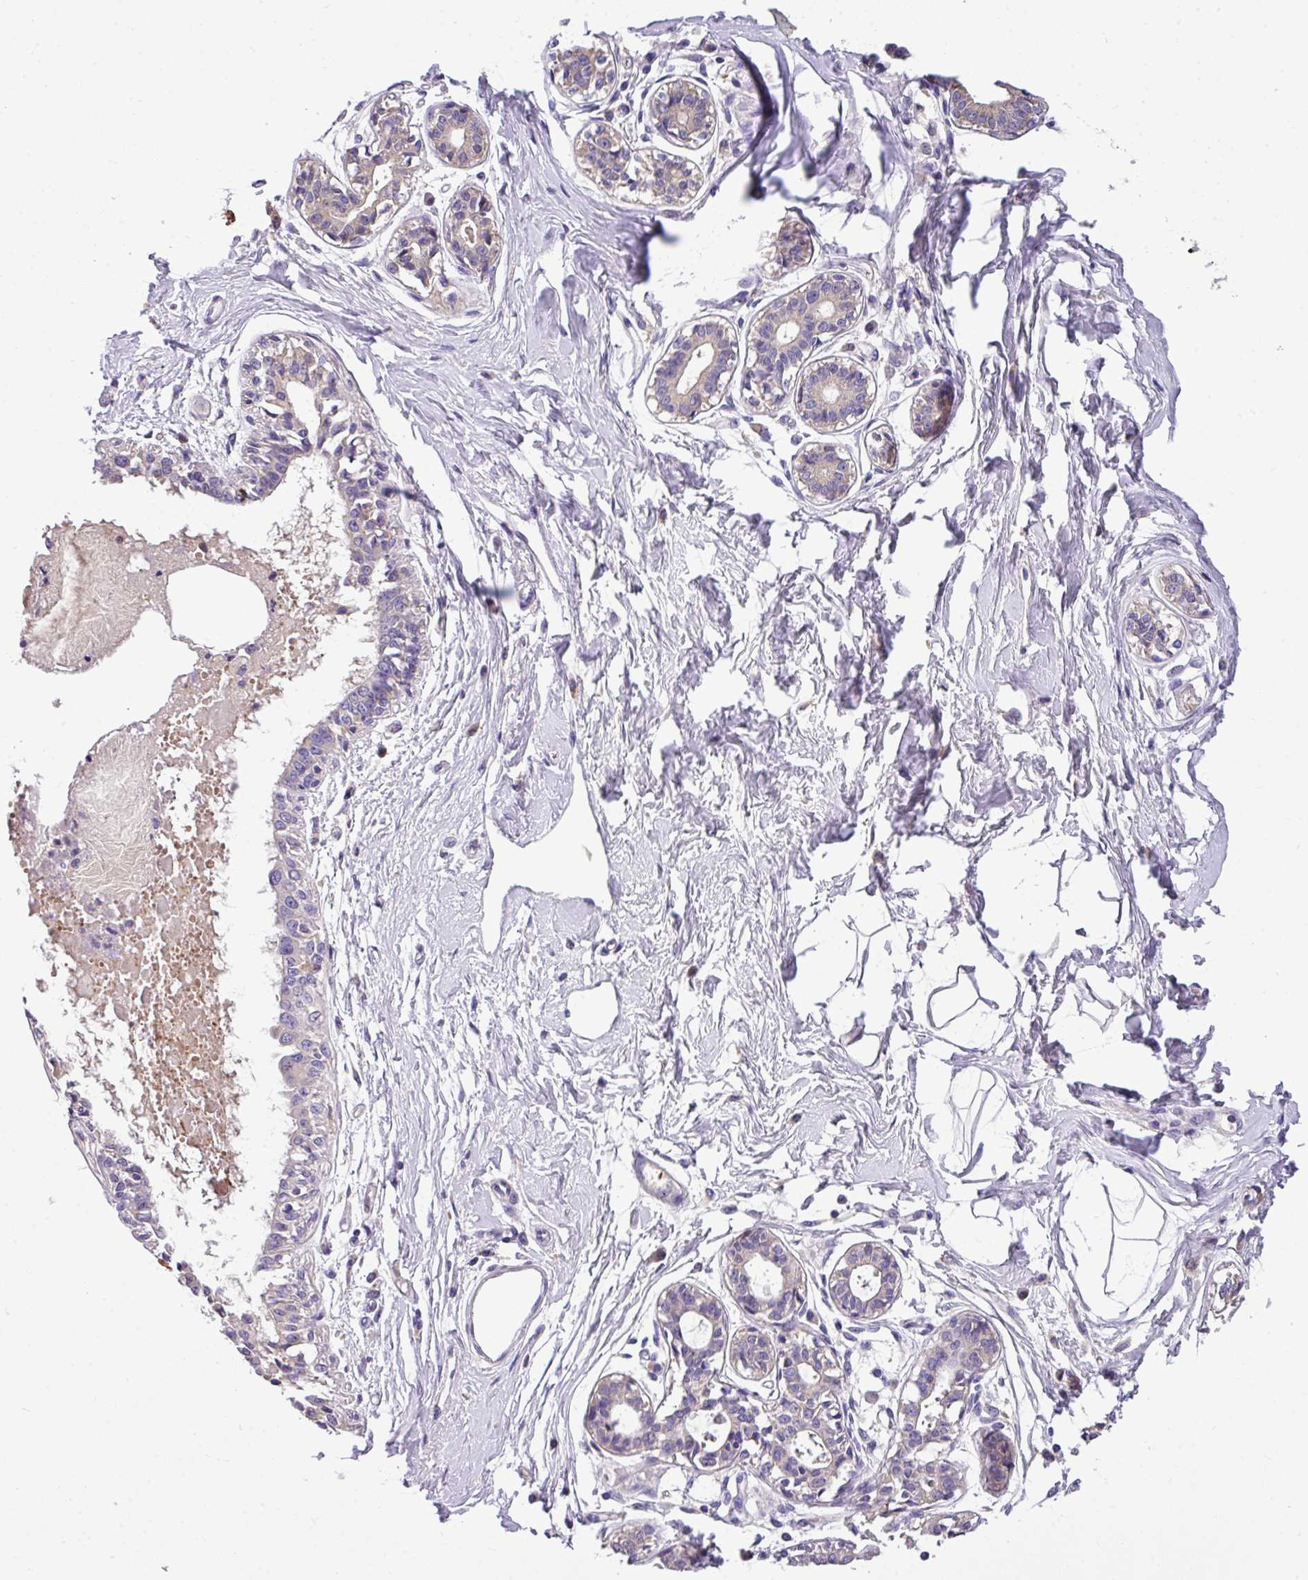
{"staining": {"intensity": "negative", "quantity": "none", "location": "none"}, "tissue": "breast", "cell_type": "Adipocytes", "image_type": "normal", "snomed": [{"axis": "morphology", "description": "Normal tissue, NOS"}, {"axis": "topography", "description": "Breast"}], "caption": "A high-resolution image shows IHC staining of benign breast, which reveals no significant staining in adipocytes.", "gene": "ANXA2R", "patient": {"sex": "female", "age": 45}}